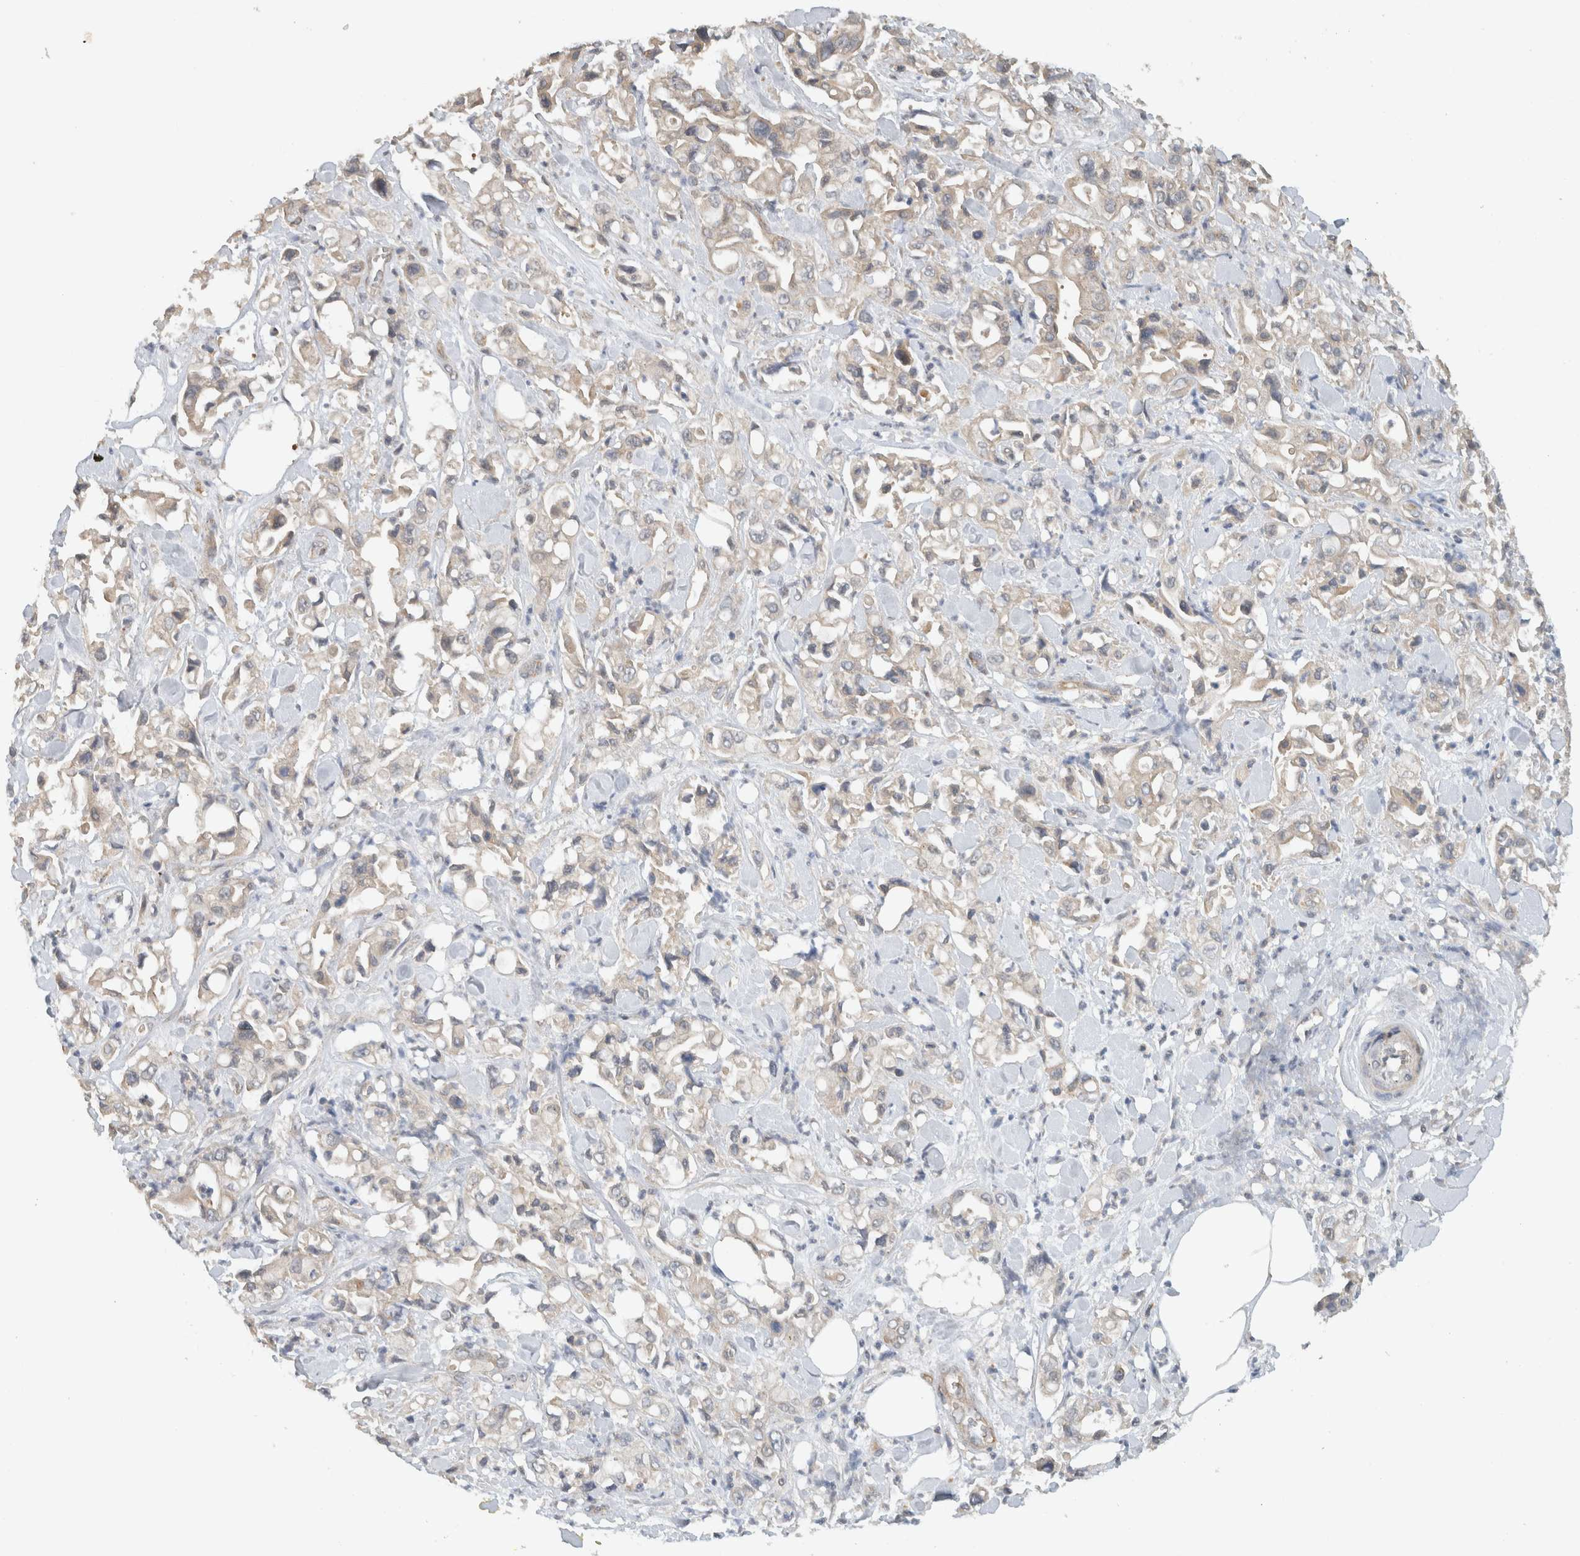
{"staining": {"intensity": "weak", "quantity": "<25%", "location": "cytoplasmic/membranous"}, "tissue": "pancreatic cancer", "cell_type": "Tumor cells", "image_type": "cancer", "snomed": [{"axis": "morphology", "description": "Adenocarcinoma, NOS"}, {"axis": "topography", "description": "Pancreas"}], "caption": "Human pancreatic cancer (adenocarcinoma) stained for a protein using IHC exhibits no staining in tumor cells.", "gene": "ERCC6L2", "patient": {"sex": "male", "age": 70}}